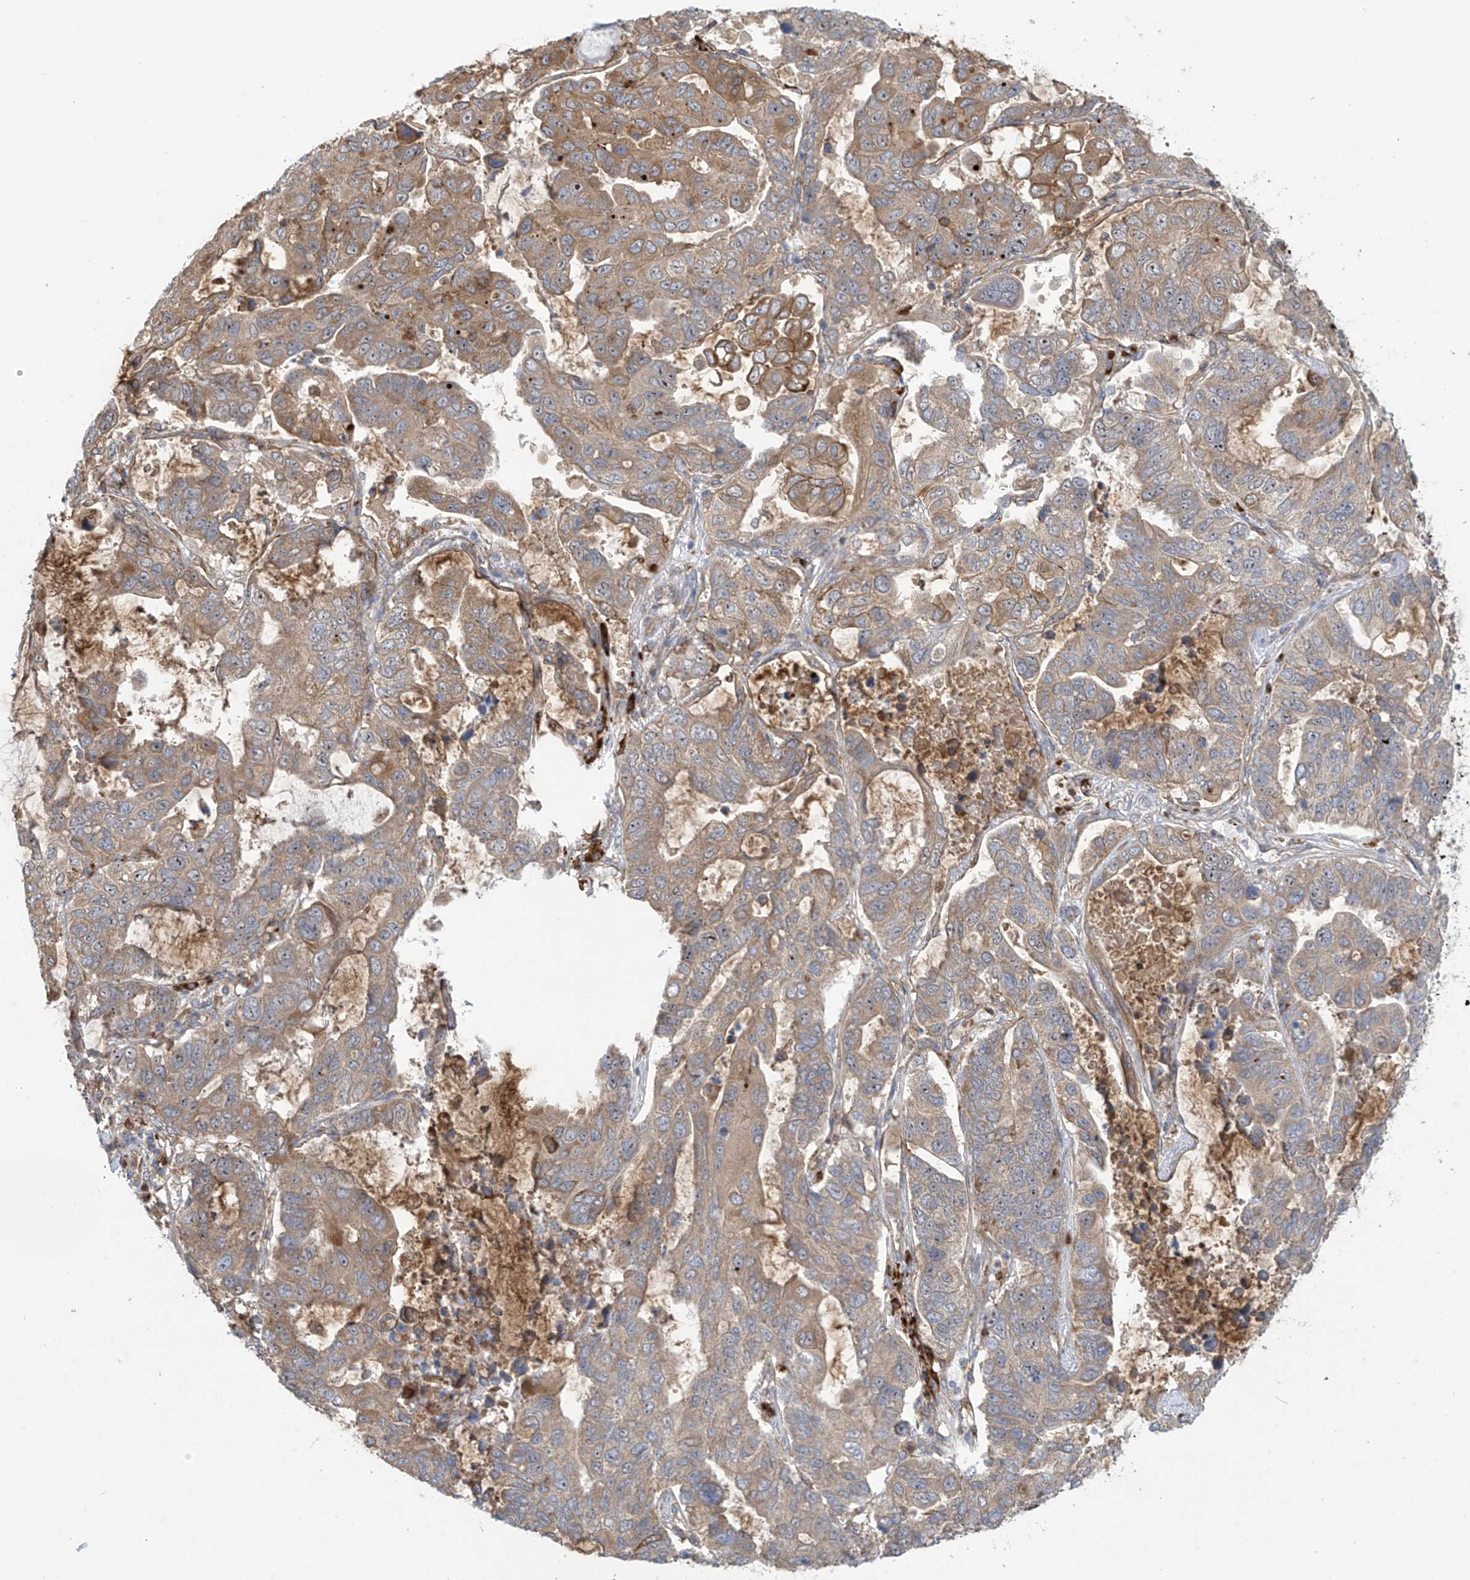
{"staining": {"intensity": "moderate", "quantity": "25%-75%", "location": "cytoplasmic/membranous,nuclear"}, "tissue": "lung cancer", "cell_type": "Tumor cells", "image_type": "cancer", "snomed": [{"axis": "morphology", "description": "Adenocarcinoma, NOS"}, {"axis": "topography", "description": "Lung"}], "caption": "Human lung cancer stained for a protein (brown) exhibits moderate cytoplasmic/membranous and nuclear positive staining in about 25%-75% of tumor cells.", "gene": "KIAA1522", "patient": {"sex": "male", "age": 64}}